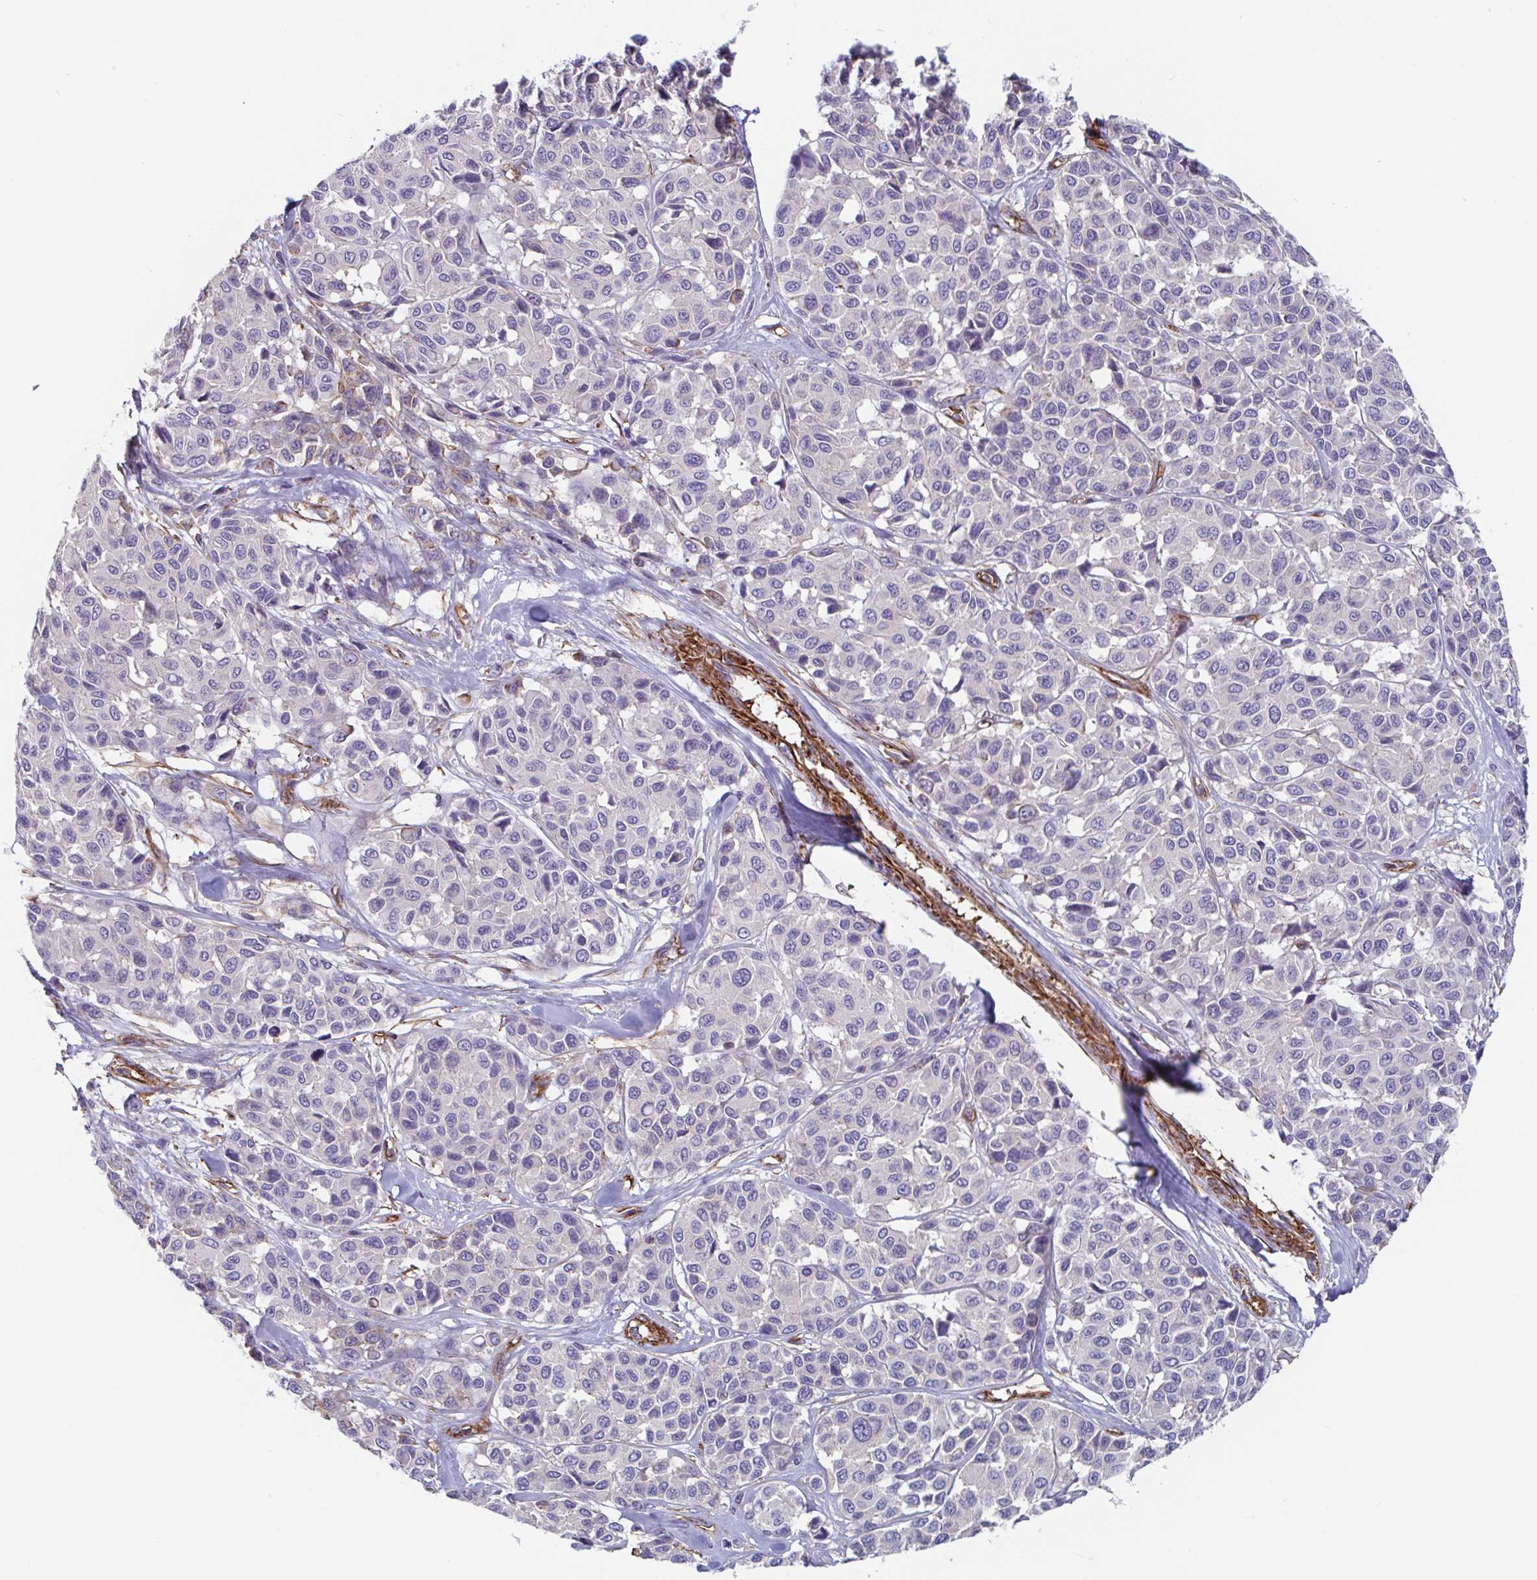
{"staining": {"intensity": "negative", "quantity": "none", "location": "none"}, "tissue": "melanoma", "cell_type": "Tumor cells", "image_type": "cancer", "snomed": [{"axis": "morphology", "description": "Malignant melanoma, NOS"}, {"axis": "topography", "description": "Skin"}], "caption": "Human melanoma stained for a protein using IHC shows no expression in tumor cells.", "gene": "SHISA7", "patient": {"sex": "female", "age": 66}}